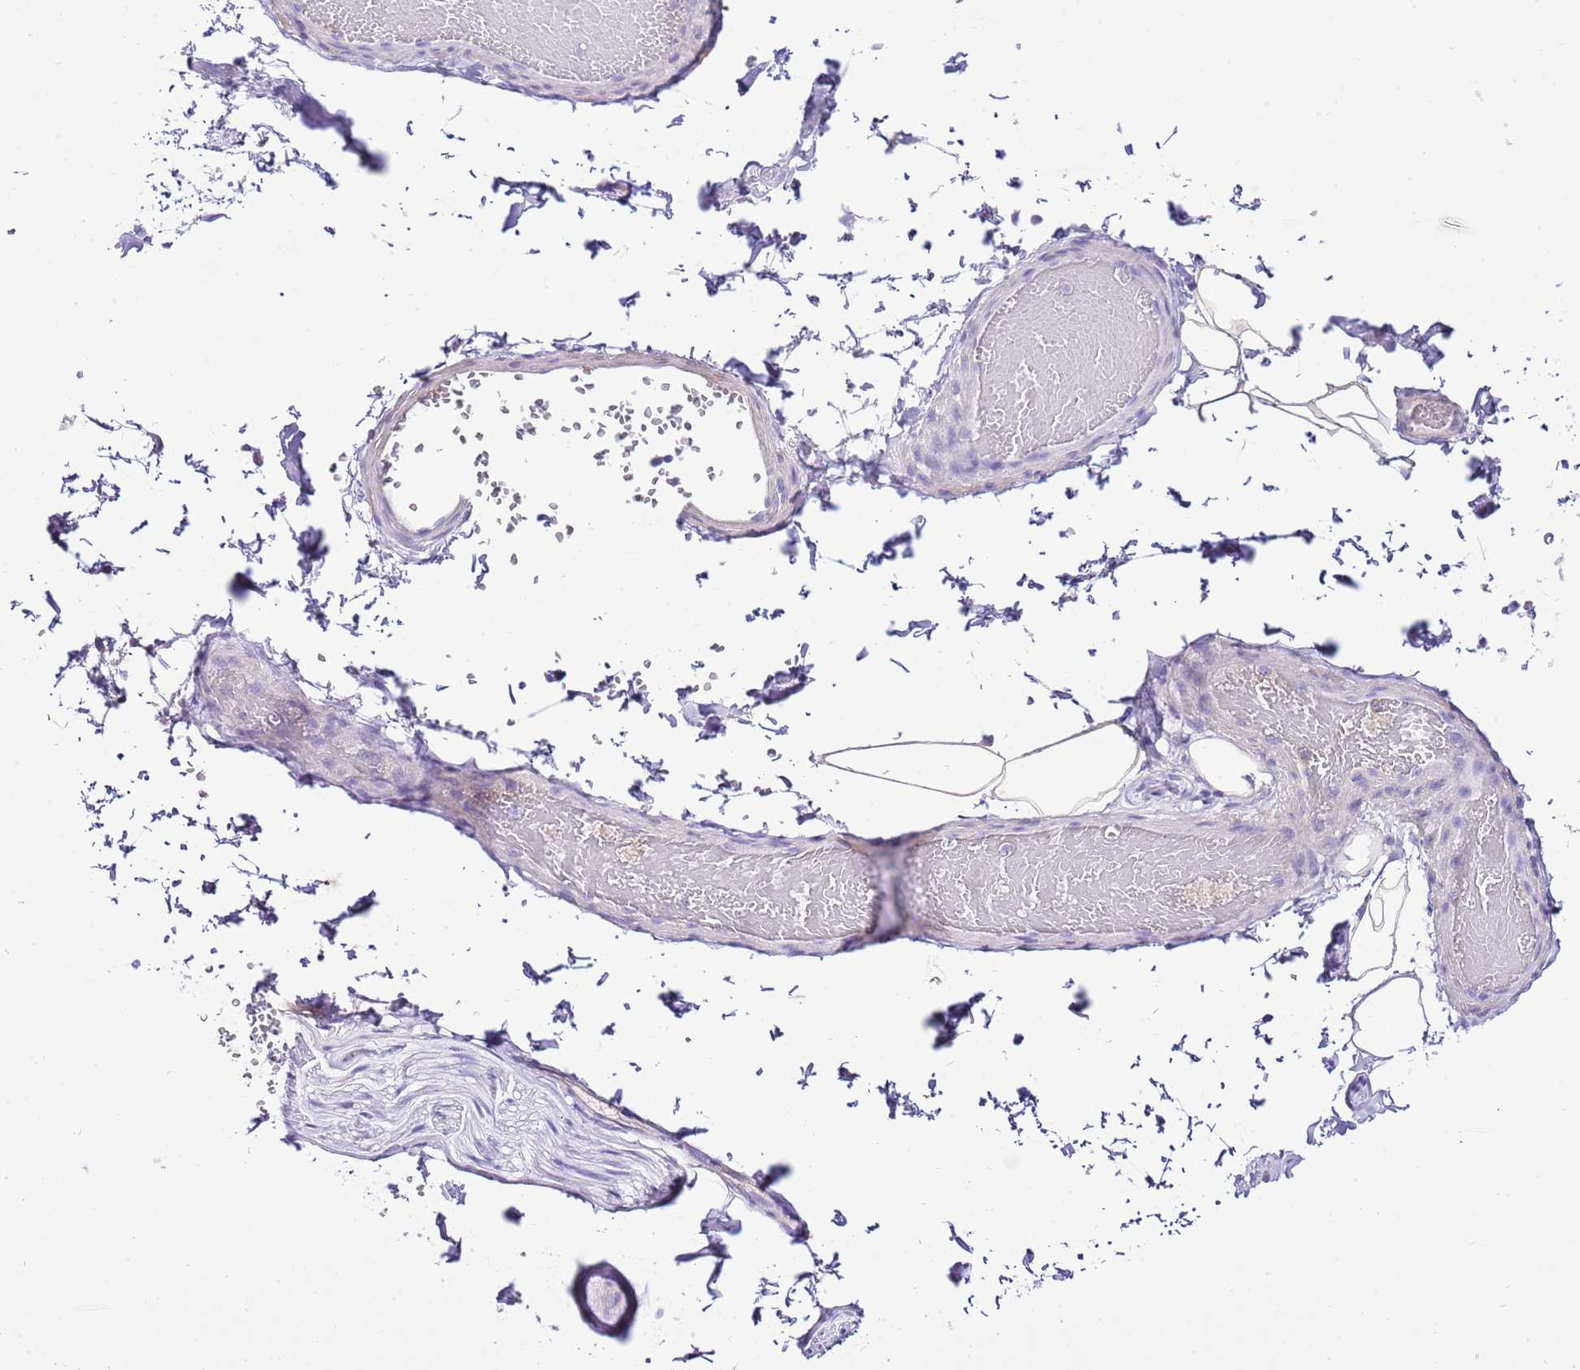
{"staining": {"intensity": "negative", "quantity": "none", "location": "none"}, "tissue": "adipose tissue", "cell_type": "Adipocytes", "image_type": "normal", "snomed": [{"axis": "morphology", "description": "Normal tissue, NOS"}, {"axis": "topography", "description": "Soft tissue"}, {"axis": "topography", "description": "Vascular tissue"}, {"axis": "topography", "description": "Peripheral nerve tissue"}], "caption": "Adipocytes are negative for protein expression in benign human adipose tissue. (Stains: DAB IHC with hematoxylin counter stain, Microscopy: brightfield microscopy at high magnification).", "gene": "BHLHA15", "patient": {"sex": "male", "age": 32}}